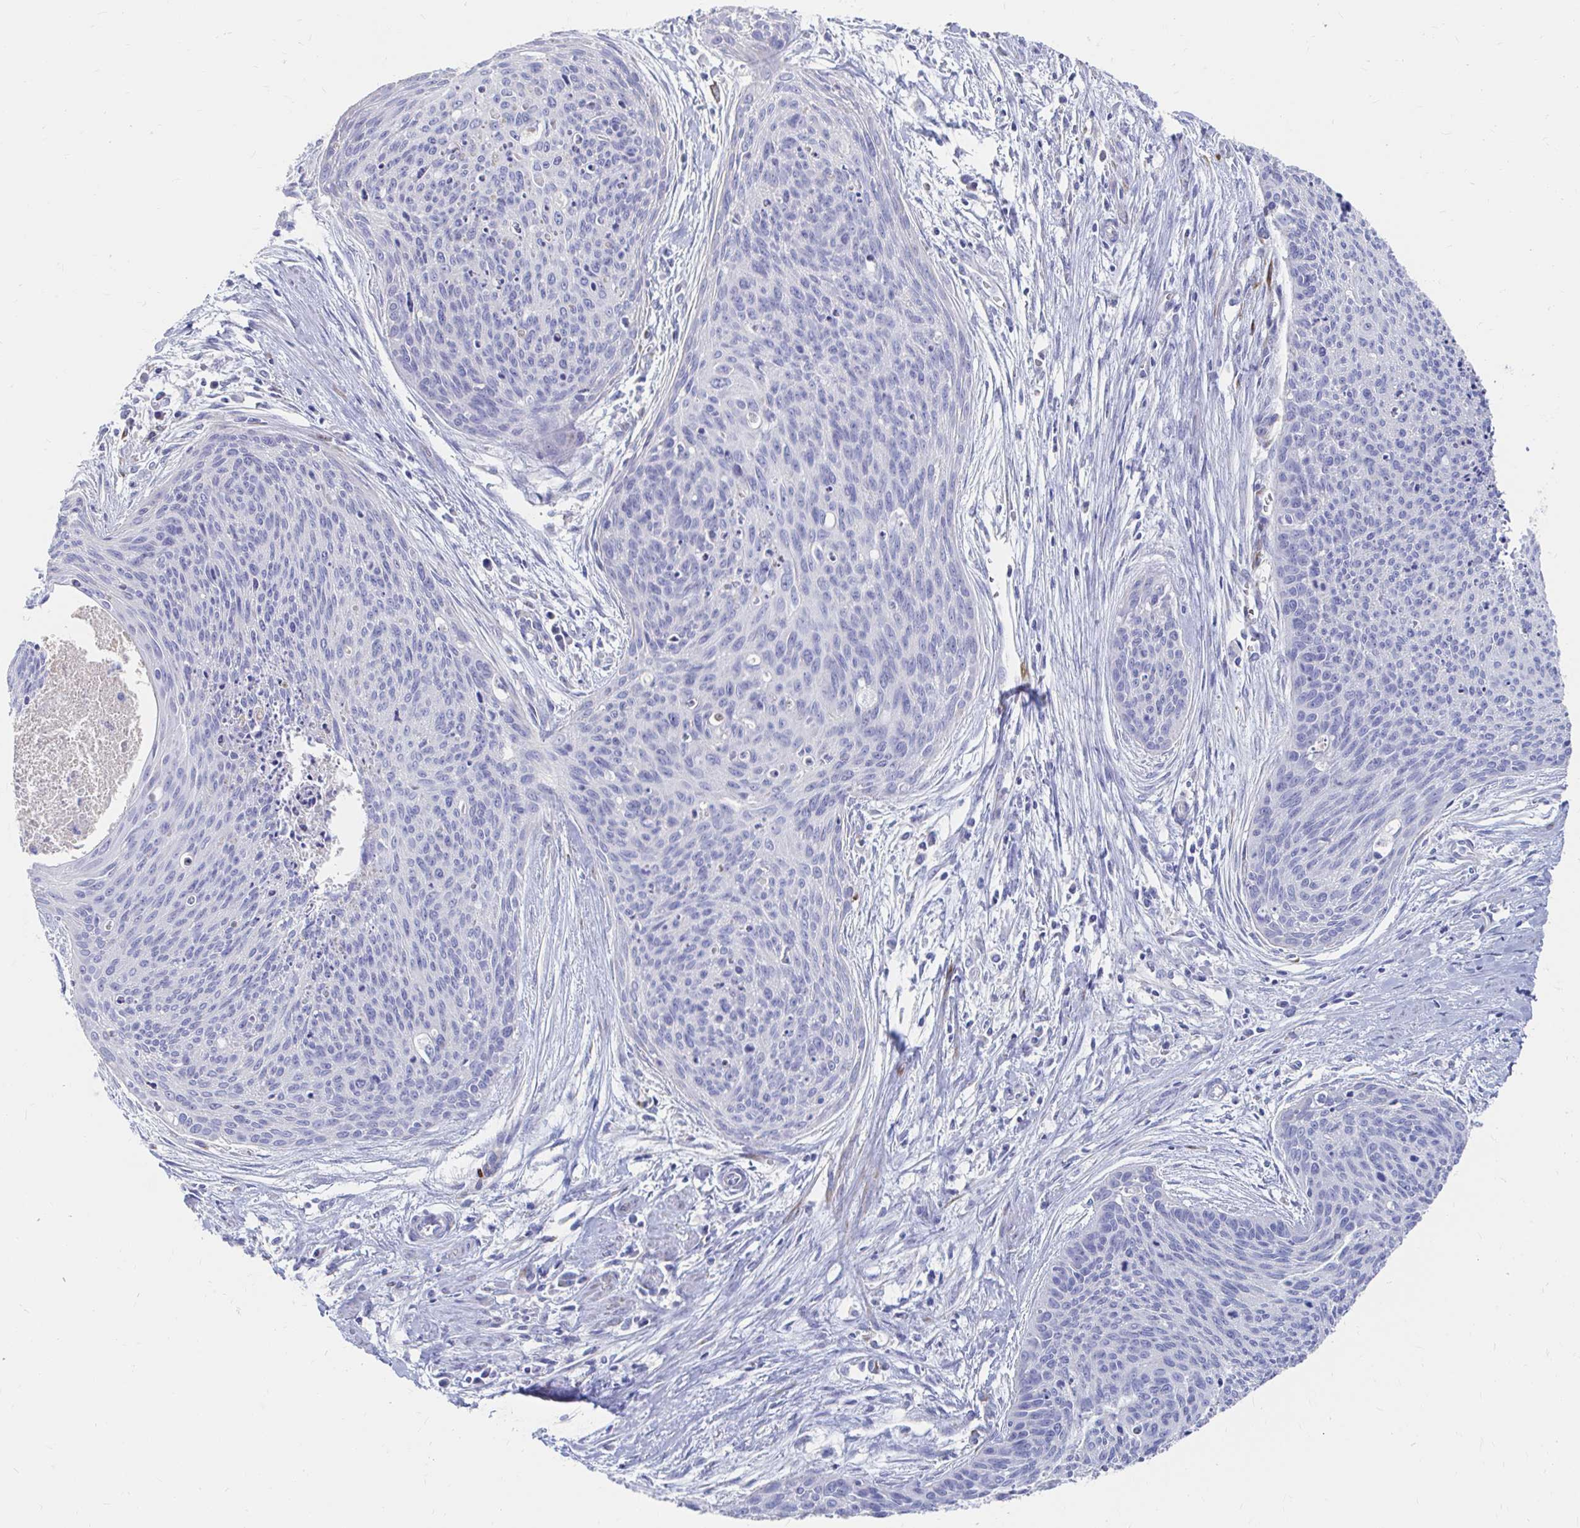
{"staining": {"intensity": "negative", "quantity": "none", "location": "none"}, "tissue": "cervical cancer", "cell_type": "Tumor cells", "image_type": "cancer", "snomed": [{"axis": "morphology", "description": "Squamous cell carcinoma, NOS"}, {"axis": "topography", "description": "Cervix"}], "caption": "A histopathology image of human cervical cancer (squamous cell carcinoma) is negative for staining in tumor cells. (Brightfield microscopy of DAB immunohistochemistry (IHC) at high magnification).", "gene": "LAMC3", "patient": {"sex": "female", "age": 55}}